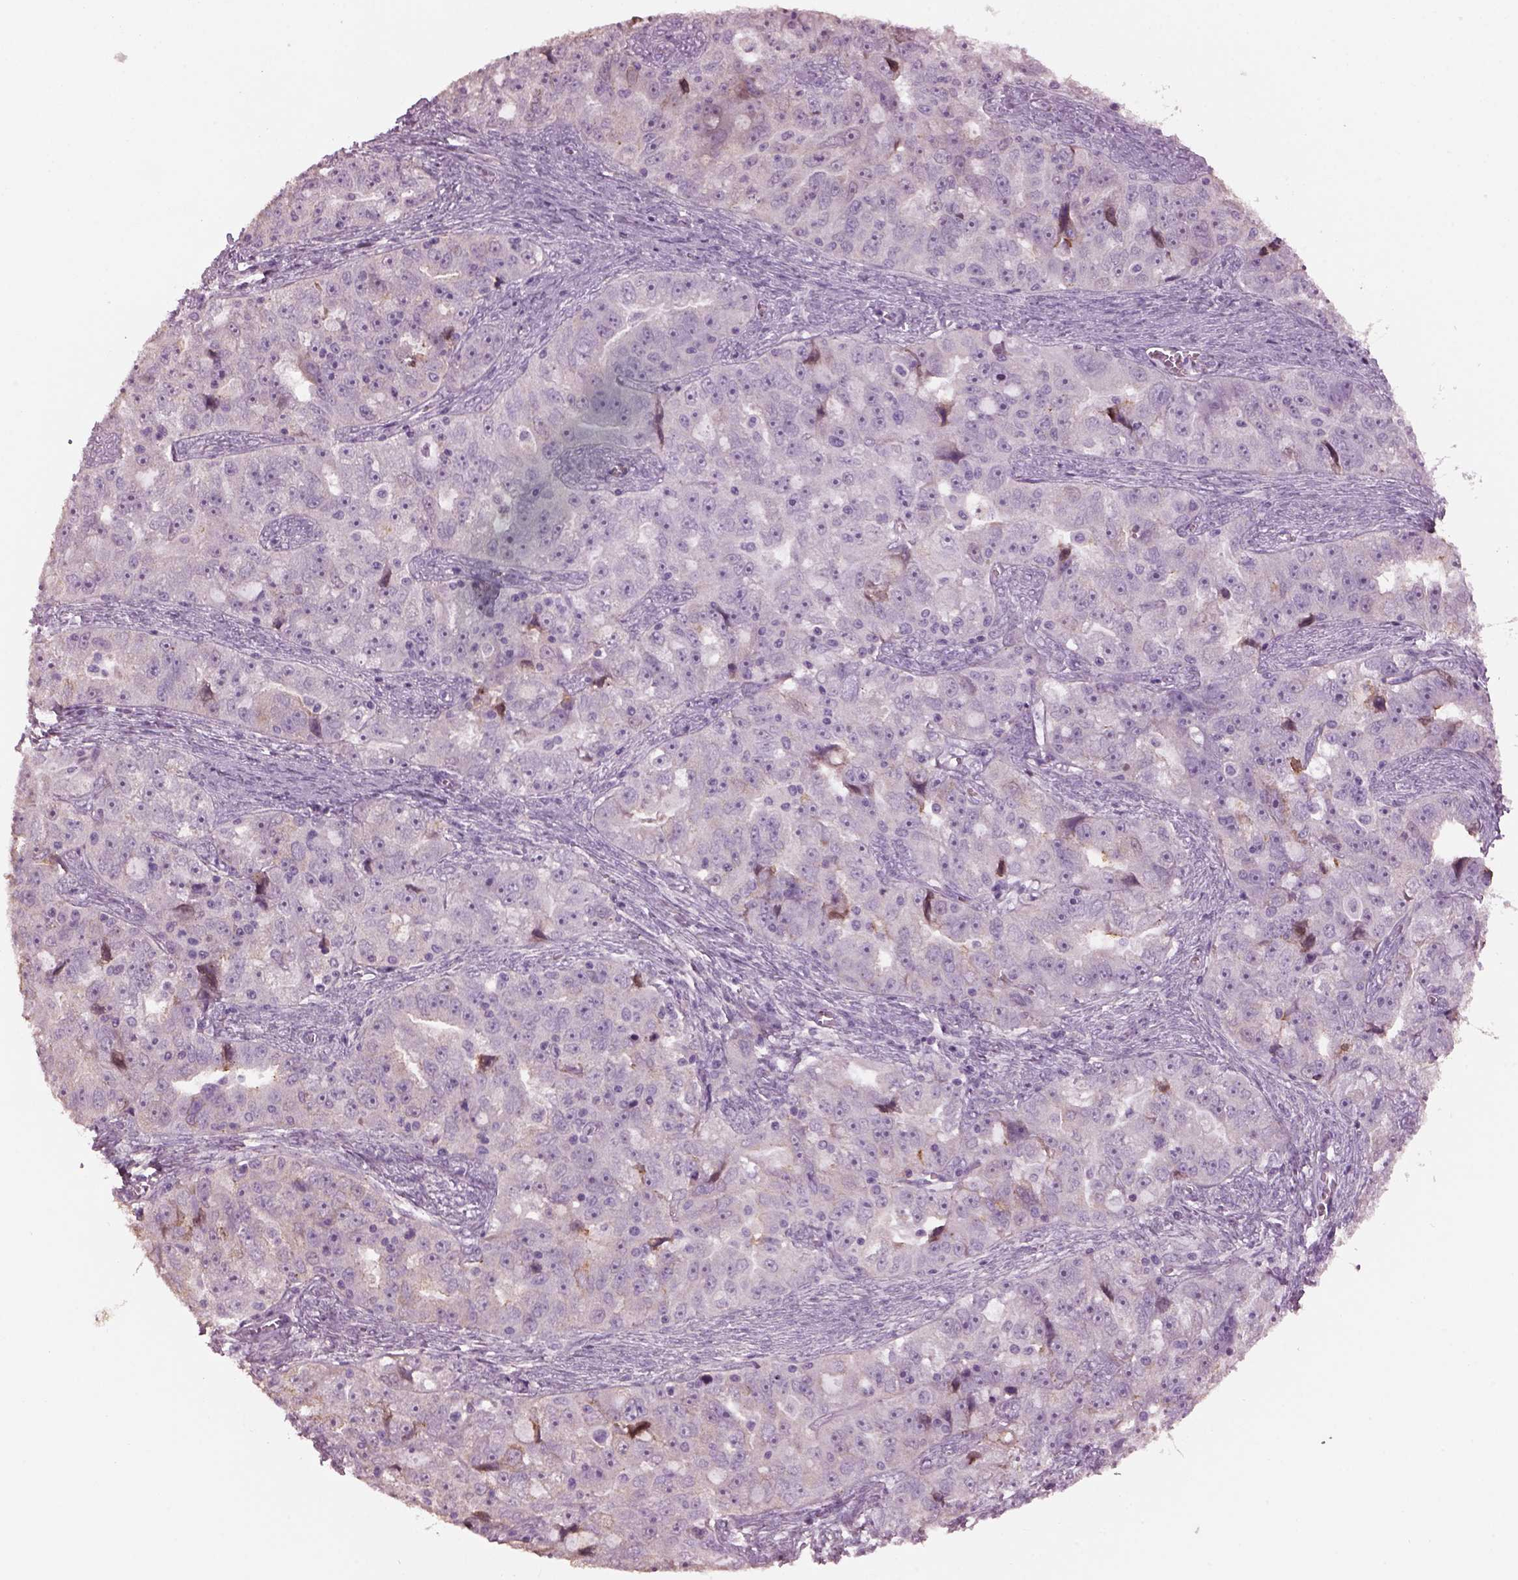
{"staining": {"intensity": "negative", "quantity": "none", "location": "none"}, "tissue": "ovarian cancer", "cell_type": "Tumor cells", "image_type": "cancer", "snomed": [{"axis": "morphology", "description": "Cystadenocarcinoma, serous, NOS"}, {"axis": "topography", "description": "Ovary"}], "caption": "Immunohistochemistry (IHC) micrograph of neoplastic tissue: human serous cystadenocarcinoma (ovarian) stained with DAB exhibits no significant protein expression in tumor cells. Brightfield microscopy of immunohistochemistry stained with DAB (brown) and hematoxylin (blue), captured at high magnification.", "gene": "SRI", "patient": {"sex": "female", "age": 51}}